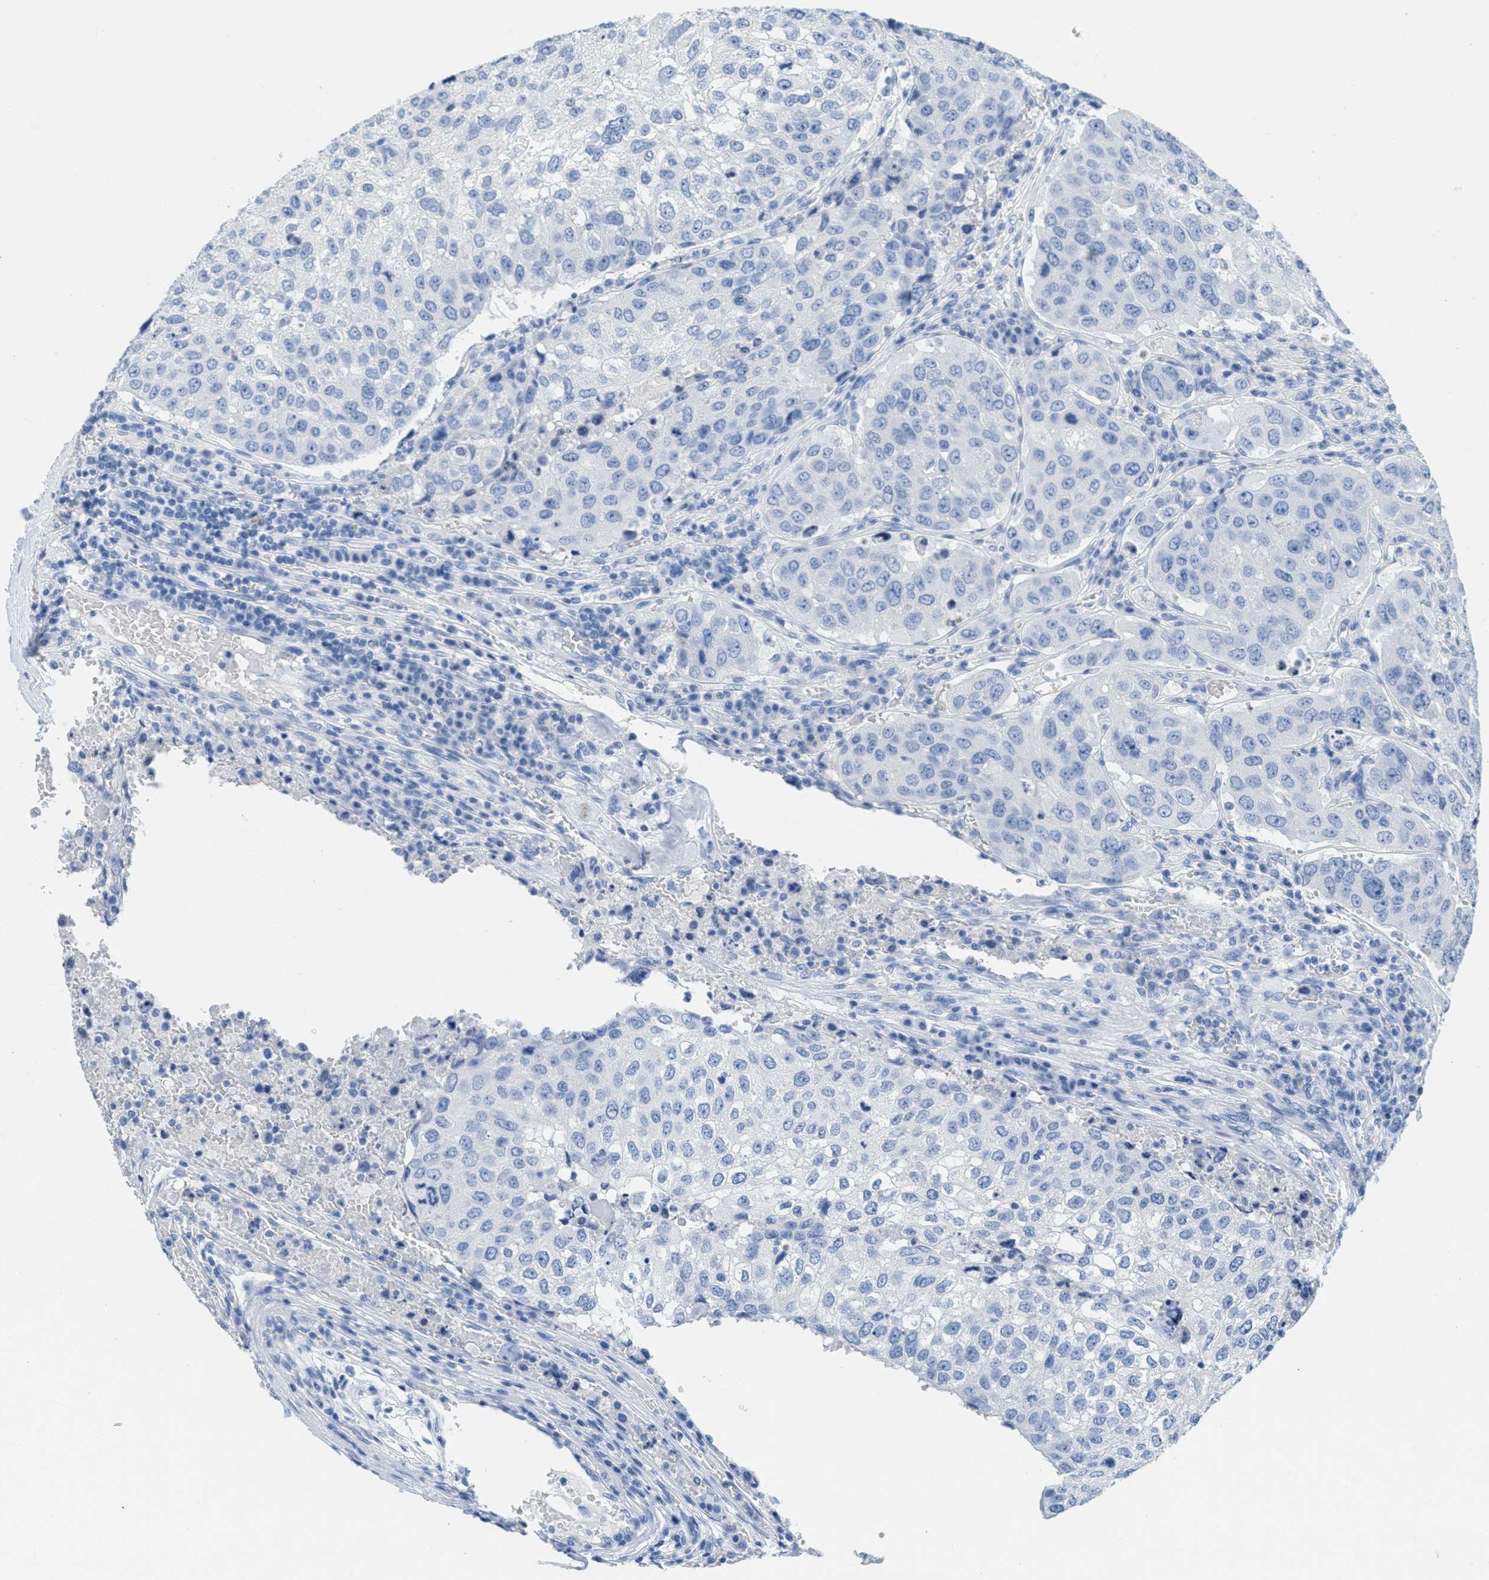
{"staining": {"intensity": "negative", "quantity": "none", "location": "none"}, "tissue": "urothelial cancer", "cell_type": "Tumor cells", "image_type": "cancer", "snomed": [{"axis": "morphology", "description": "Urothelial carcinoma, High grade"}, {"axis": "topography", "description": "Lymph node"}, {"axis": "topography", "description": "Urinary bladder"}], "caption": "This image is of urothelial carcinoma (high-grade) stained with immunohistochemistry to label a protein in brown with the nuclei are counter-stained blue. There is no positivity in tumor cells.", "gene": "GPM6A", "patient": {"sex": "male", "age": 51}}